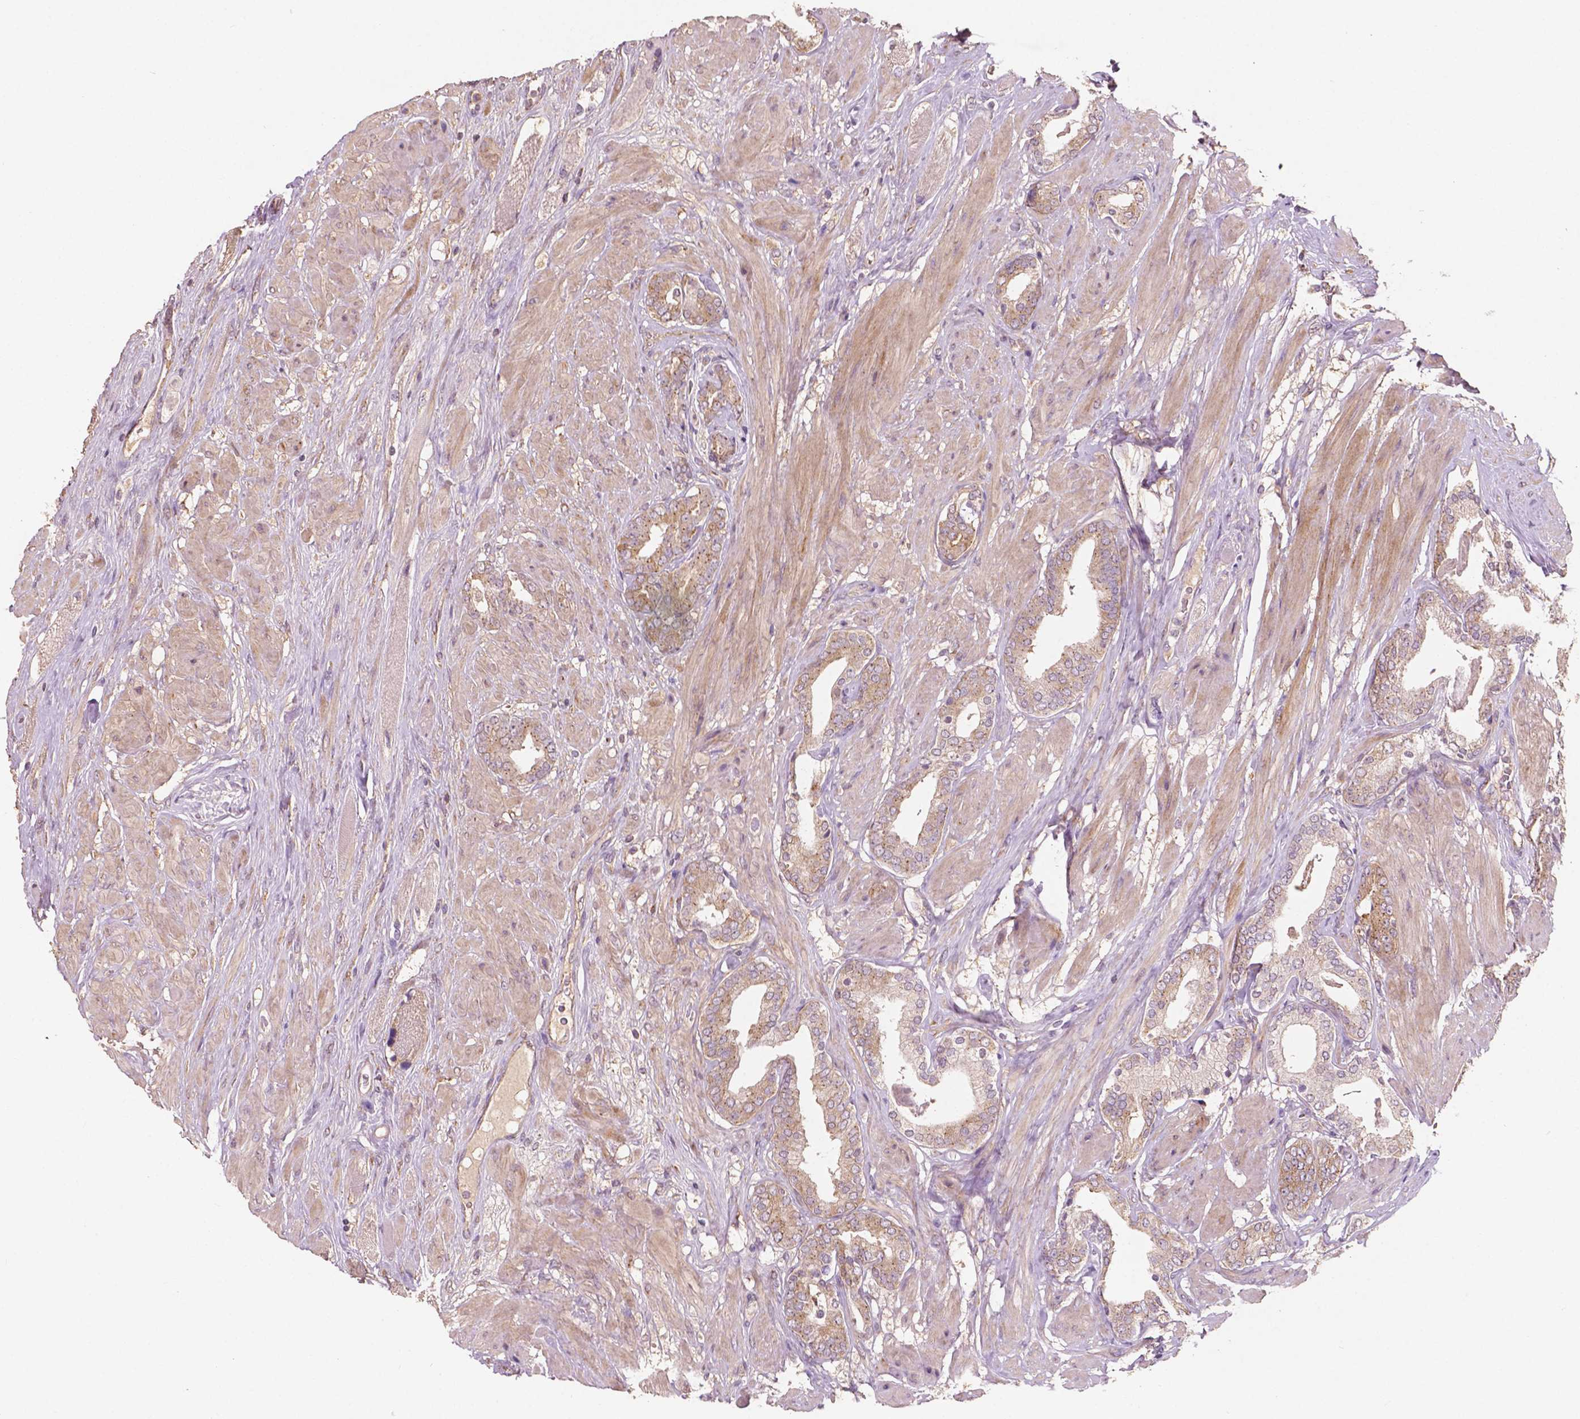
{"staining": {"intensity": "moderate", "quantity": ">75%", "location": "cytoplasmic/membranous"}, "tissue": "prostate cancer", "cell_type": "Tumor cells", "image_type": "cancer", "snomed": [{"axis": "morphology", "description": "Adenocarcinoma, High grade"}, {"axis": "topography", "description": "Prostate"}], "caption": "The image demonstrates staining of prostate cancer (adenocarcinoma (high-grade)), revealing moderate cytoplasmic/membranous protein expression (brown color) within tumor cells.", "gene": "CHPT1", "patient": {"sex": "male", "age": 56}}